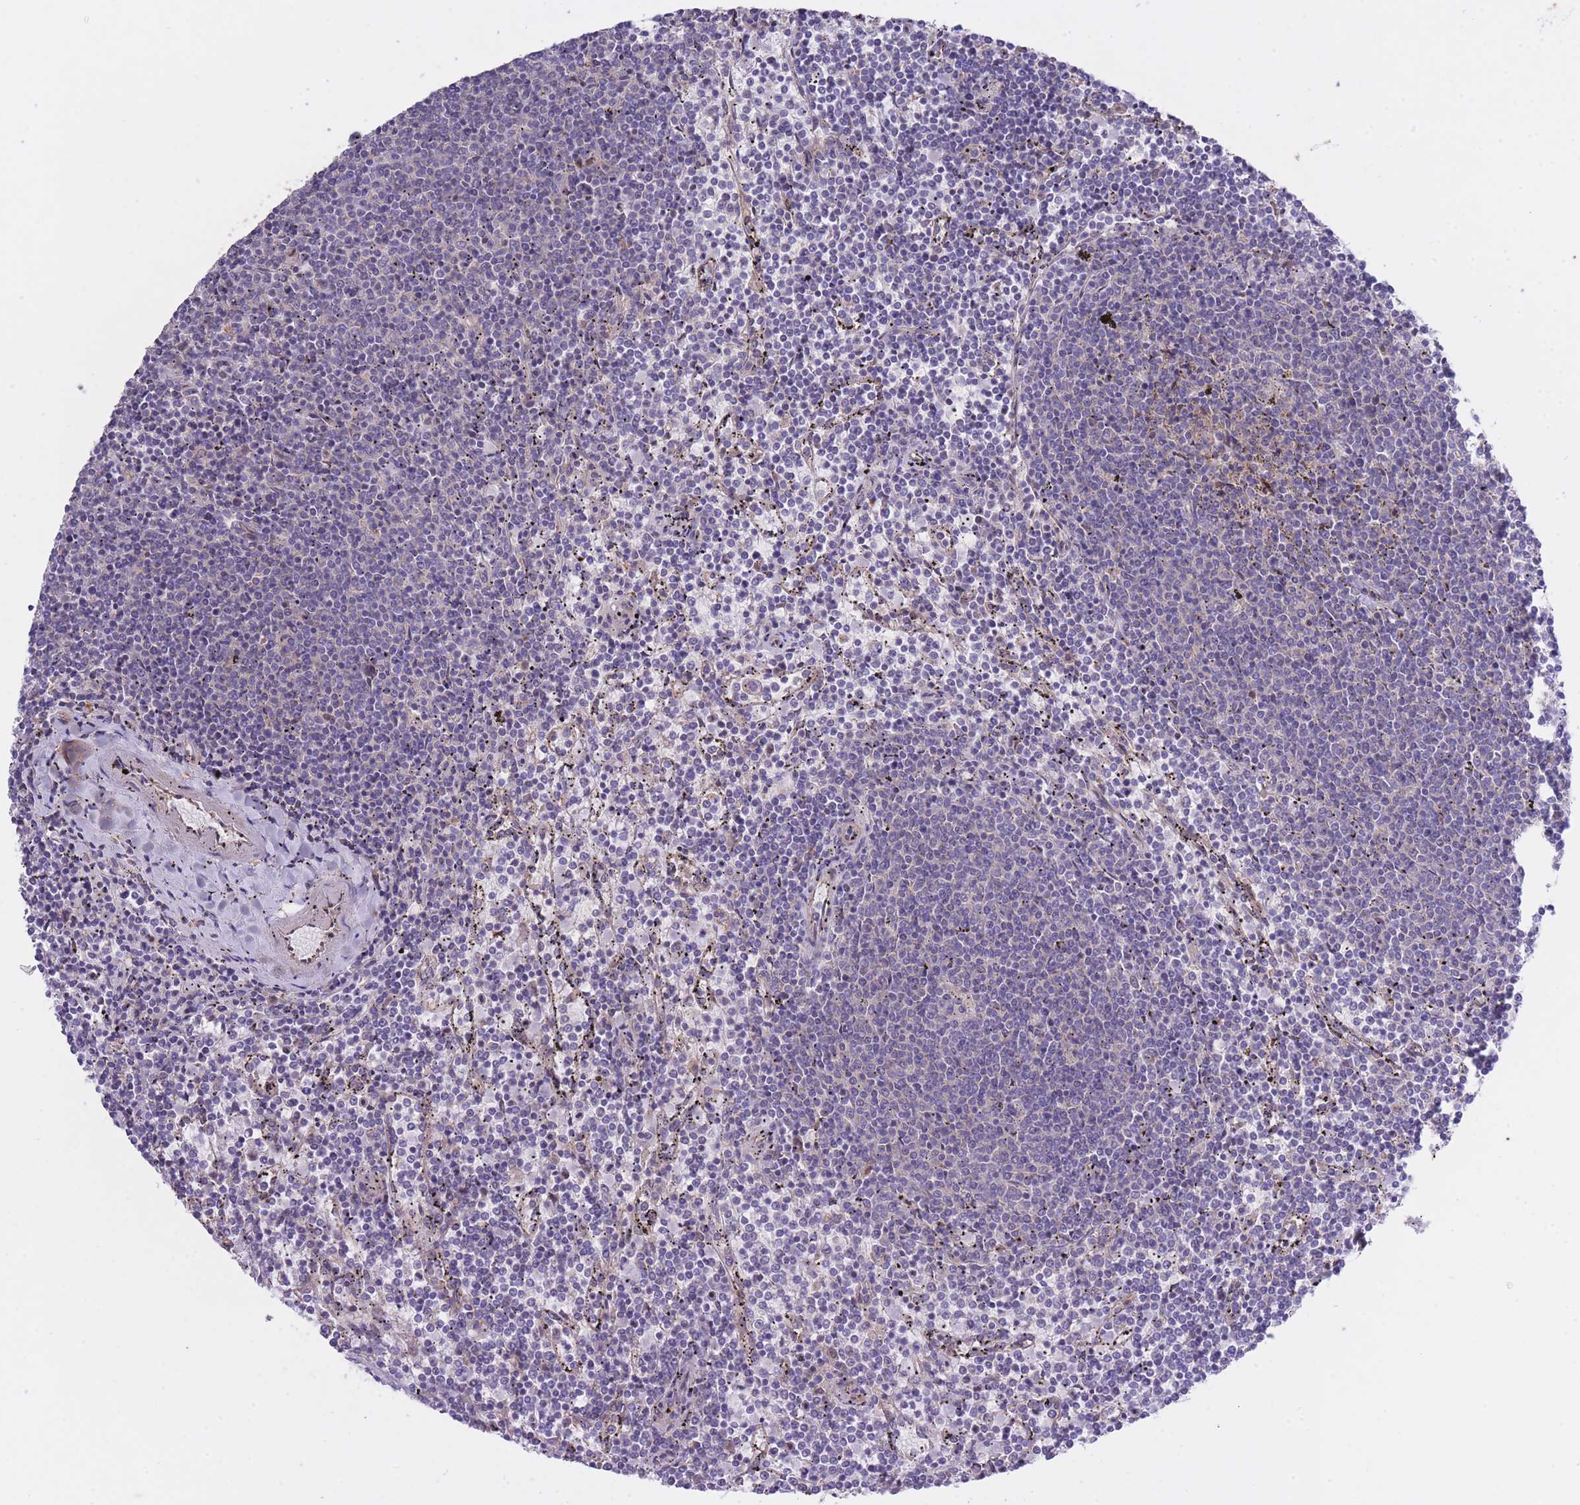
{"staining": {"intensity": "negative", "quantity": "none", "location": "none"}, "tissue": "lymphoma", "cell_type": "Tumor cells", "image_type": "cancer", "snomed": [{"axis": "morphology", "description": "Malignant lymphoma, non-Hodgkin's type, Low grade"}, {"axis": "topography", "description": "Spleen"}], "caption": "Malignant lymphoma, non-Hodgkin's type (low-grade) was stained to show a protein in brown. There is no significant expression in tumor cells. (DAB (3,3'-diaminobenzidine) IHC, high magnification).", "gene": "CHAC1", "patient": {"sex": "female", "age": 50}}